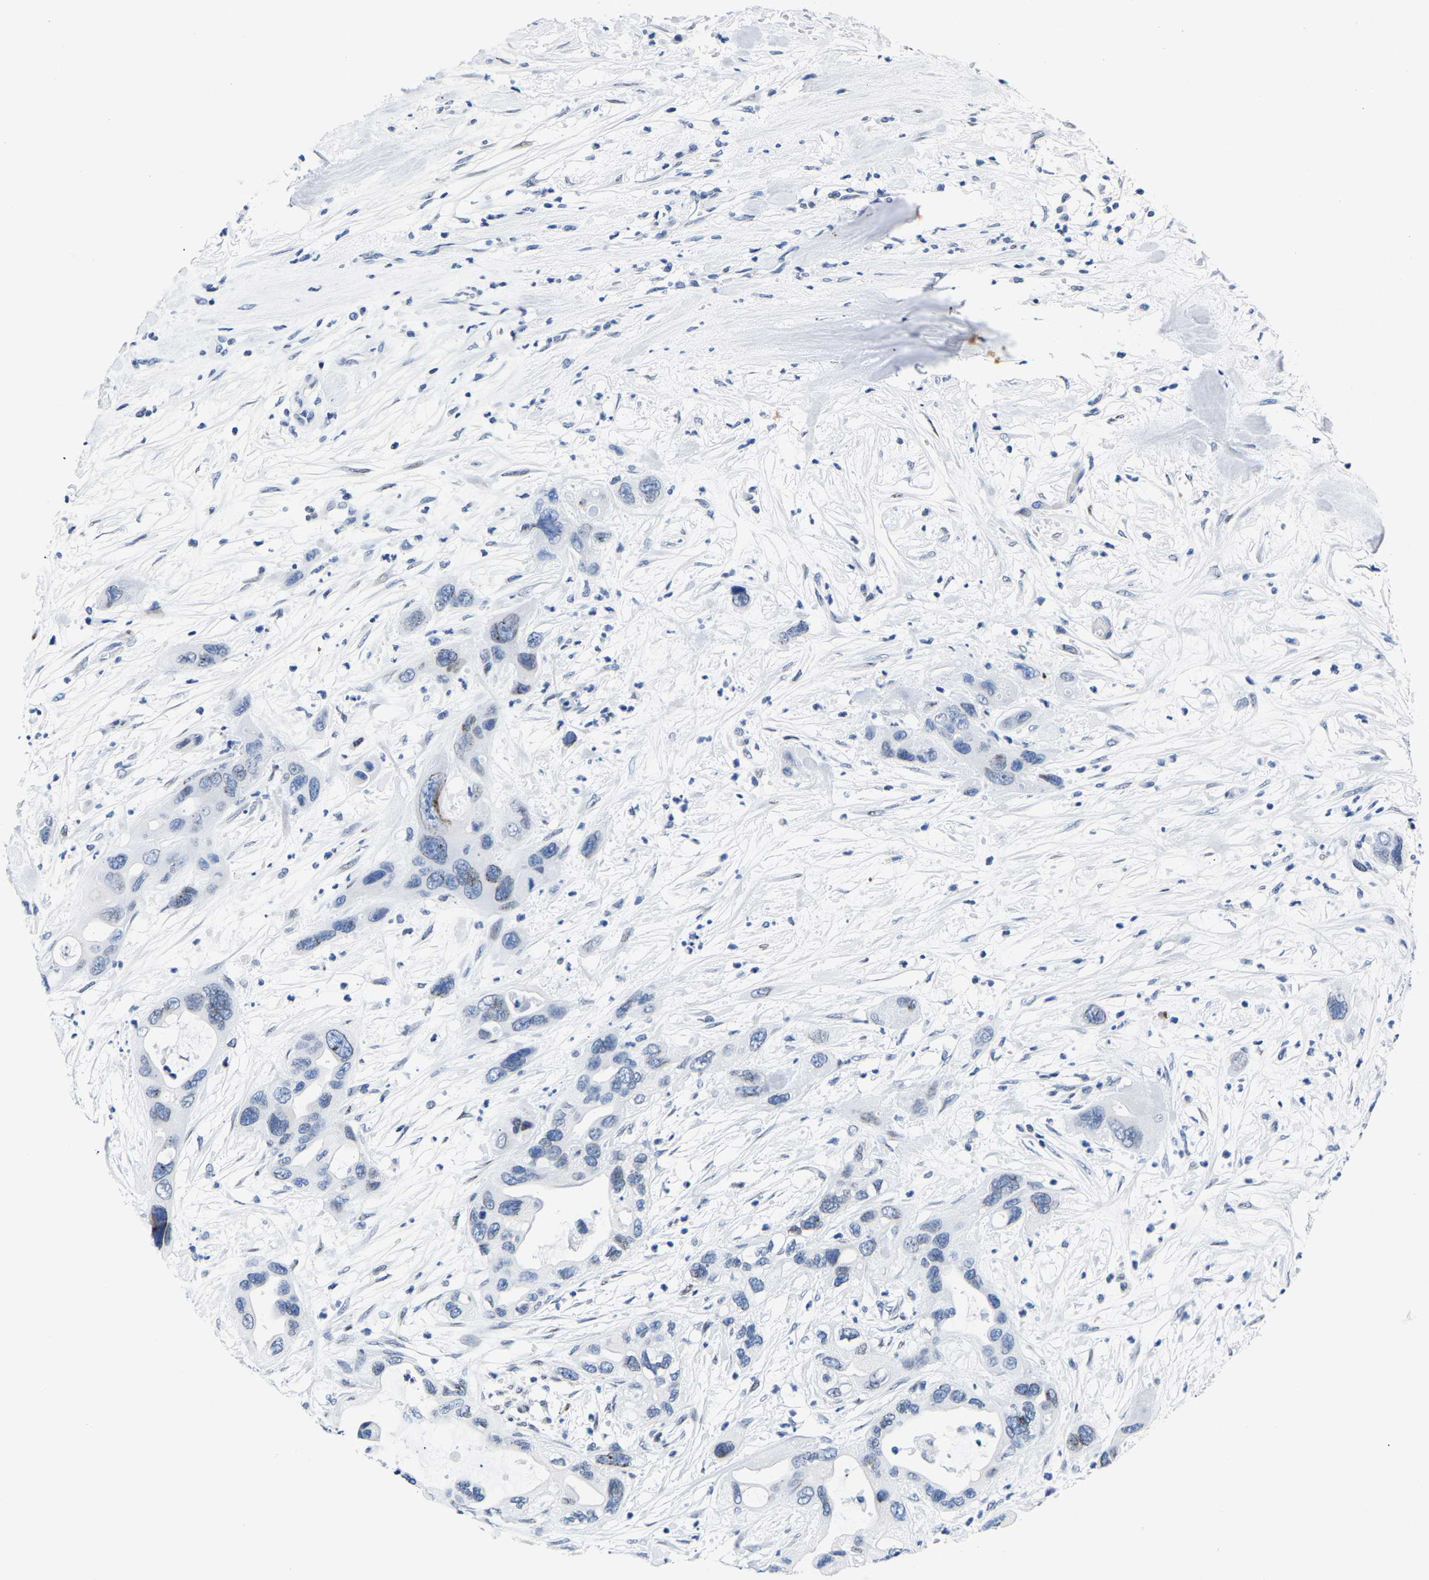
{"staining": {"intensity": "negative", "quantity": "none", "location": "none"}, "tissue": "pancreatic cancer", "cell_type": "Tumor cells", "image_type": "cancer", "snomed": [{"axis": "morphology", "description": "Adenocarcinoma, NOS"}, {"axis": "topography", "description": "Pancreas"}], "caption": "This is an immunohistochemistry (IHC) image of pancreatic cancer (adenocarcinoma). There is no expression in tumor cells.", "gene": "UPK3A", "patient": {"sex": "female", "age": 71}}